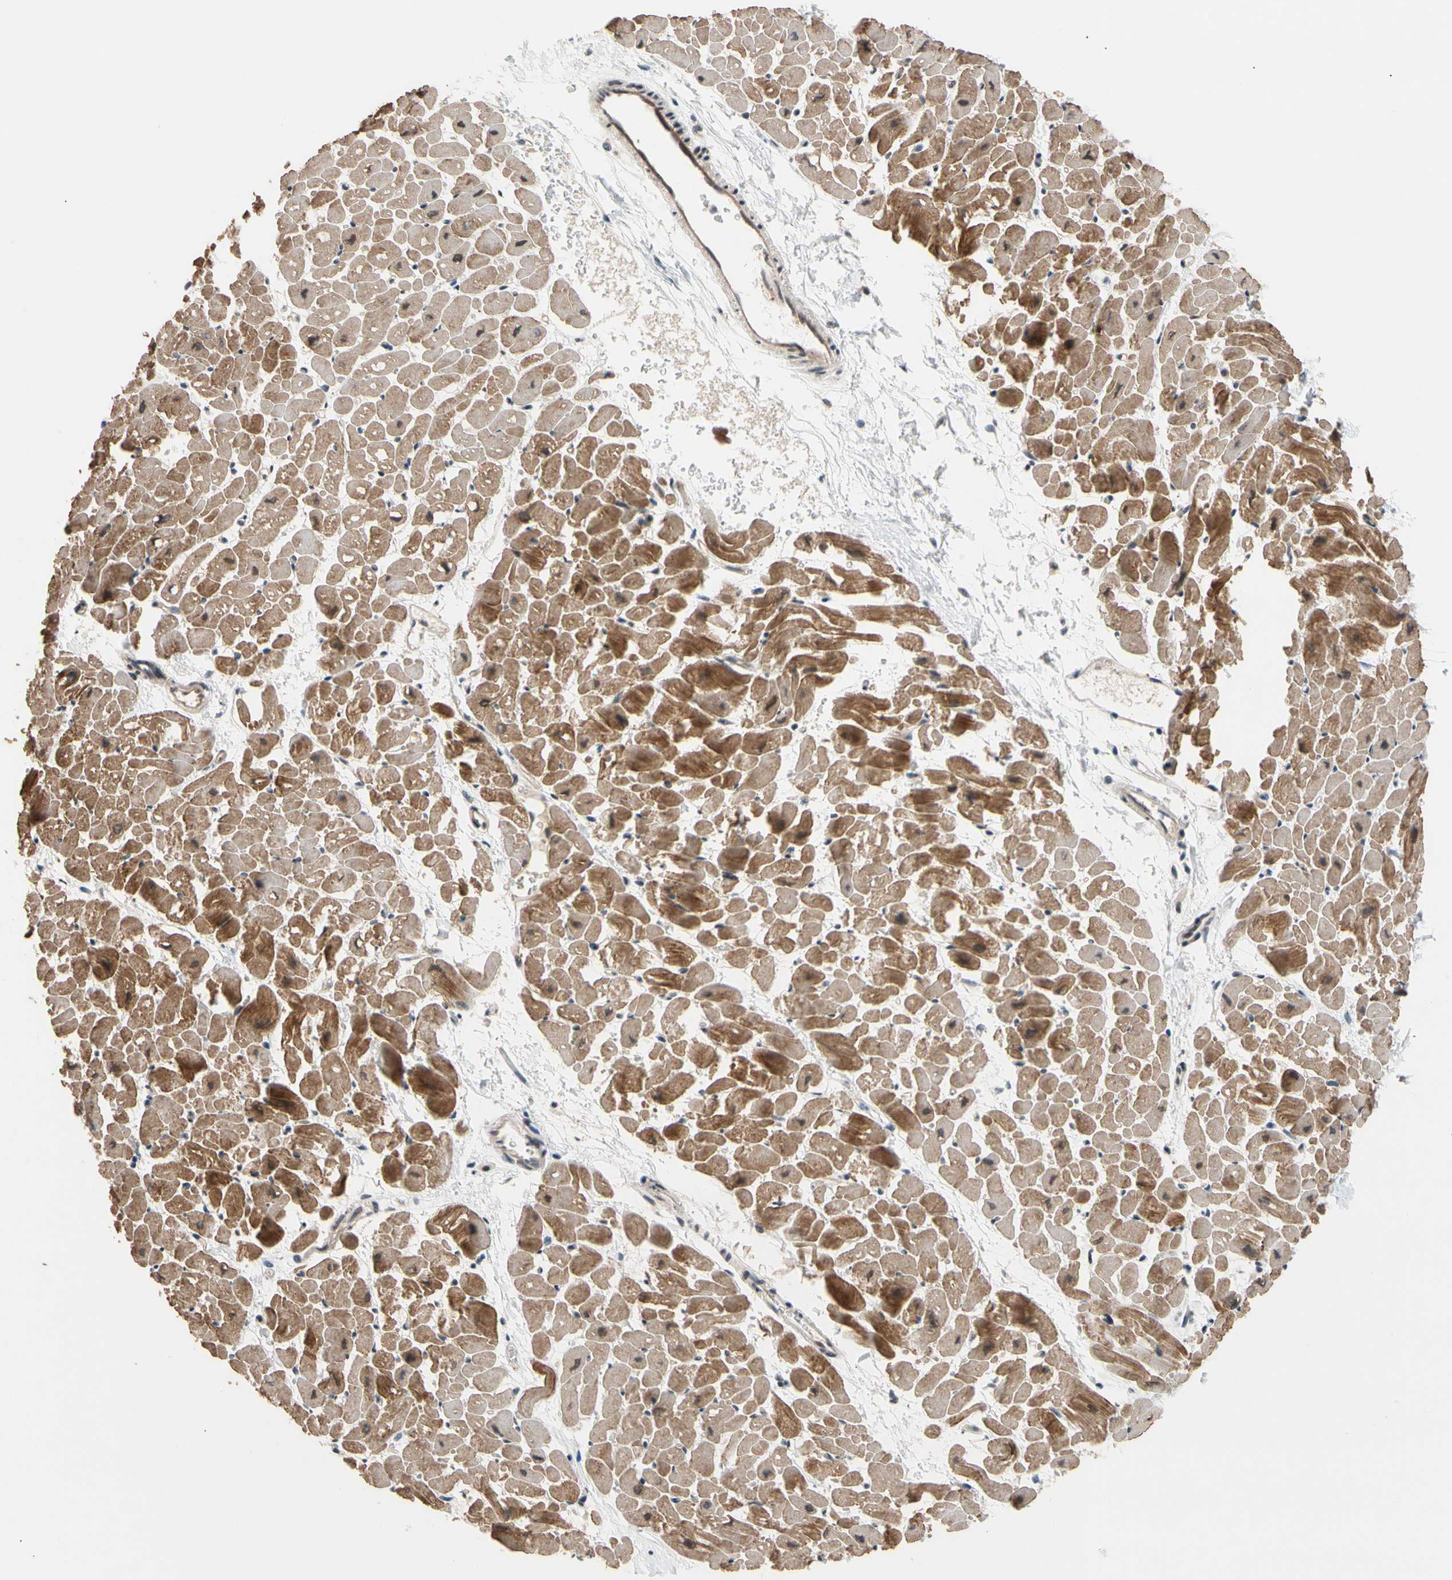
{"staining": {"intensity": "moderate", "quantity": ">75%", "location": "cytoplasmic/membranous"}, "tissue": "heart muscle", "cell_type": "Cardiomyocytes", "image_type": "normal", "snomed": [{"axis": "morphology", "description": "Normal tissue, NOS"}, {"axis": "topography", "description": "Heart"}], "caption": "An IHC photomicrograph of normal tissue is shown. Protein staining in brown labels moderate cytoplasmic/membranous positivity in heart muscle within cardiomyocytes.", "gene": "NGEF", "patient": {"sex": "male", "age": 45}}